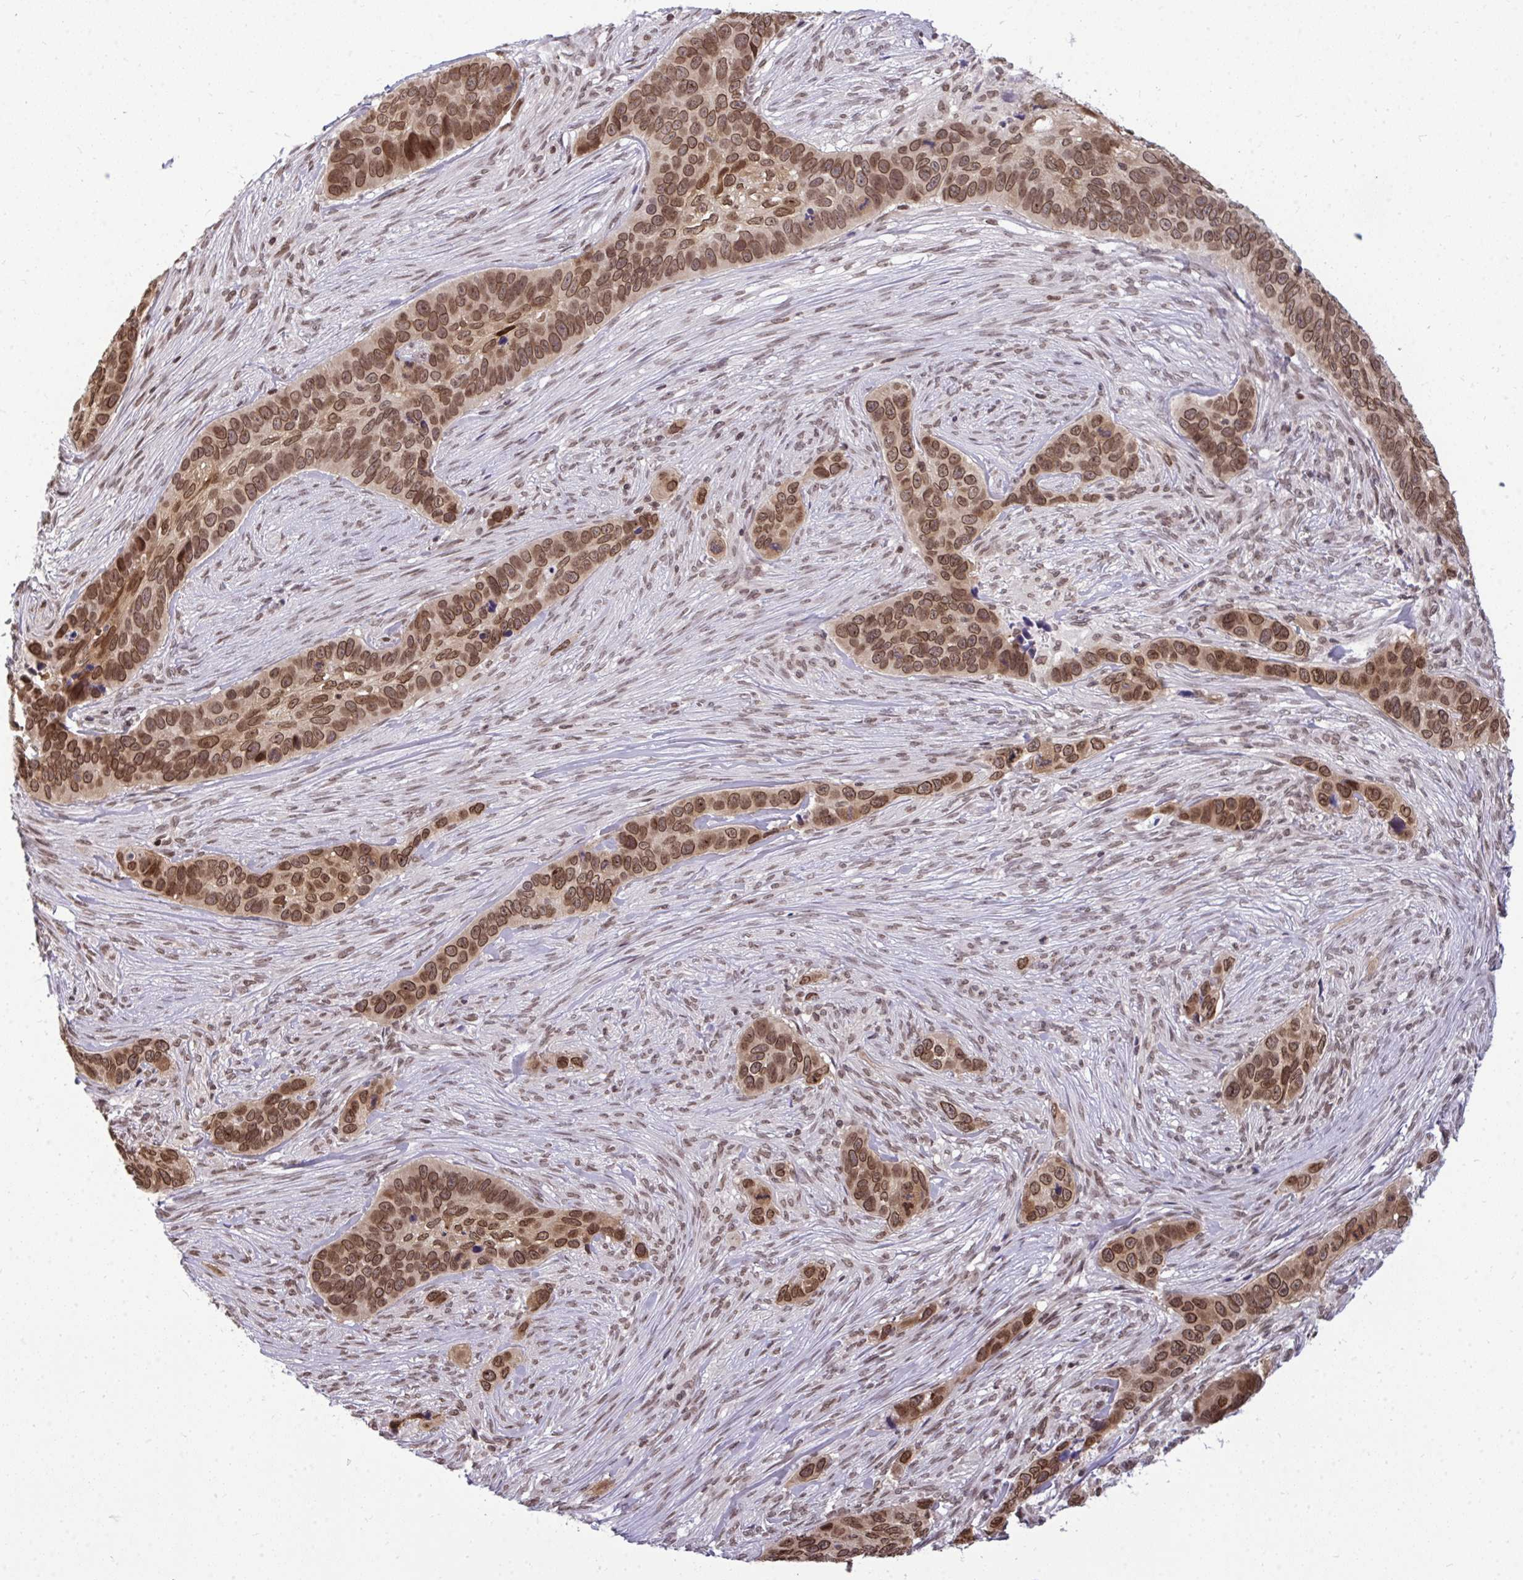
{"staining": {"intensity": "moderate", "quantity": ">75%", "location": "nuclear"}, "tissue": "skin cancer", "cell_type": "Tumor cells", "image_type": "cancer", "snomed": [{"axis": "morphology", "description": "Basal cell carcinoma"}, {"axis": "topography", "description": "Skin"}], "caption": "Immunohistochemistry histopathology image of skin cancer stained for a protein (brown), which reveals medium levels of moderate nuclear expression in approximately >75% of tumor cells.", "gene": "JPT1", "patient": {"sex": "female", "age": 82}}